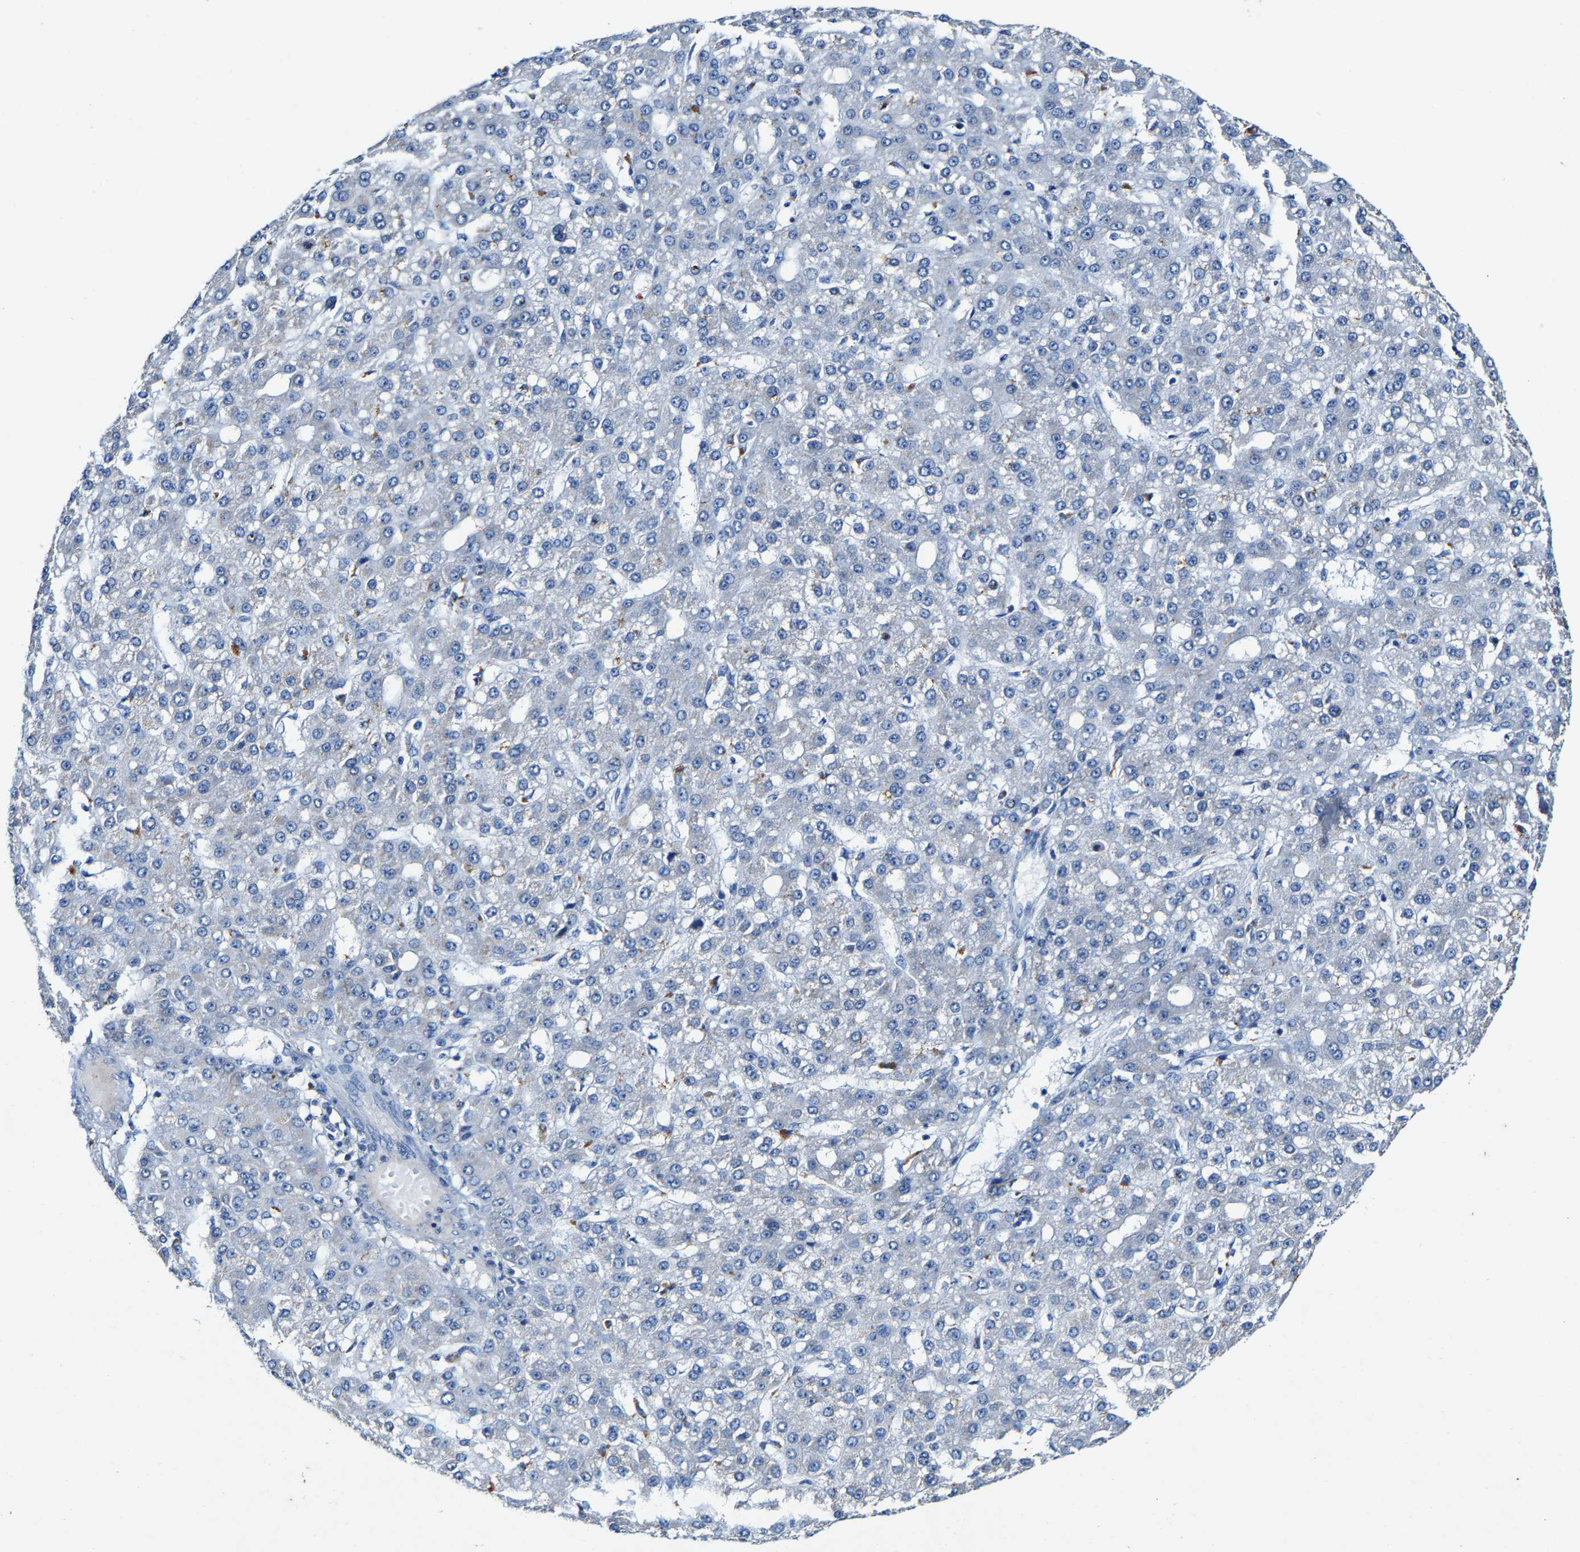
{"staining": {"intensity": "negative", "quantity": "none", "location": "none"}, "tissue": "liver cancer", "cell_type": "Tumor cells", "image_type": "cancer", "snomed": [{"axis": "morphology", "description": "Carcinoma, Hepatocellular, NOS"}, {"axis": "topography", "description": "Liver"}], "caption": "Protein analysis of liver cancer (hepatocellular carcinoma) exhibits no significant expression in tumor cells.", "gene": "SLC25A25", "patient": {"sex": "male", "age": 67}}